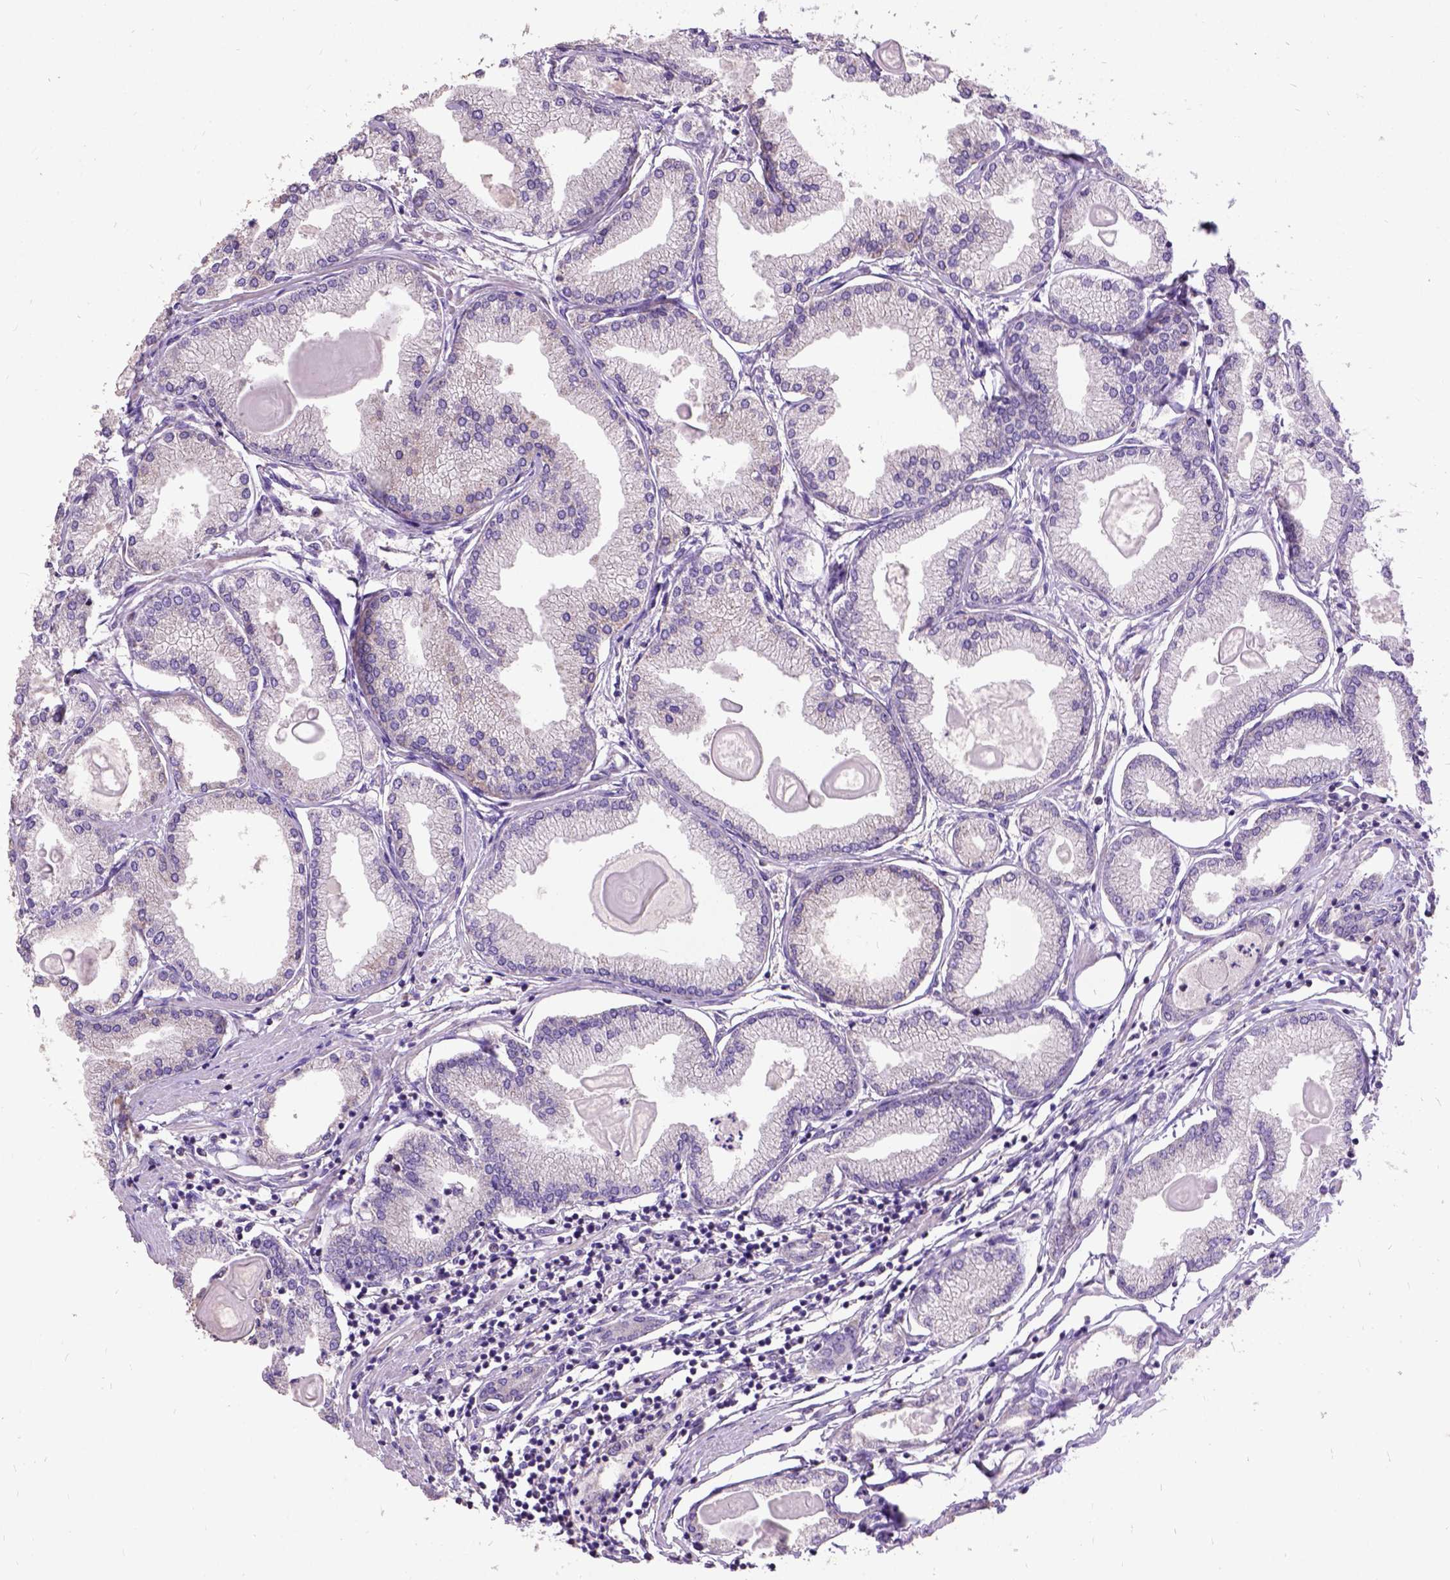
{"staining": {"intensity": "negative", "quantity": "none", "location": "none"}, "tissue": "prostate cancer", "cell_type": "Tumor cells", "image_type": "cancer", "snomed": [{"axis": "morphology", "description": "Adenocarcinoma, High grade"}, {"axis": "topography", "description": "Prostate"}], "caption": "The image exhibits no staining of tumor cells in high-grade adenocarcinoma (prostate). Nuclei are stained in blue.", "gene": "DQX1", "patient": {"sex": "male", "age": 68}}